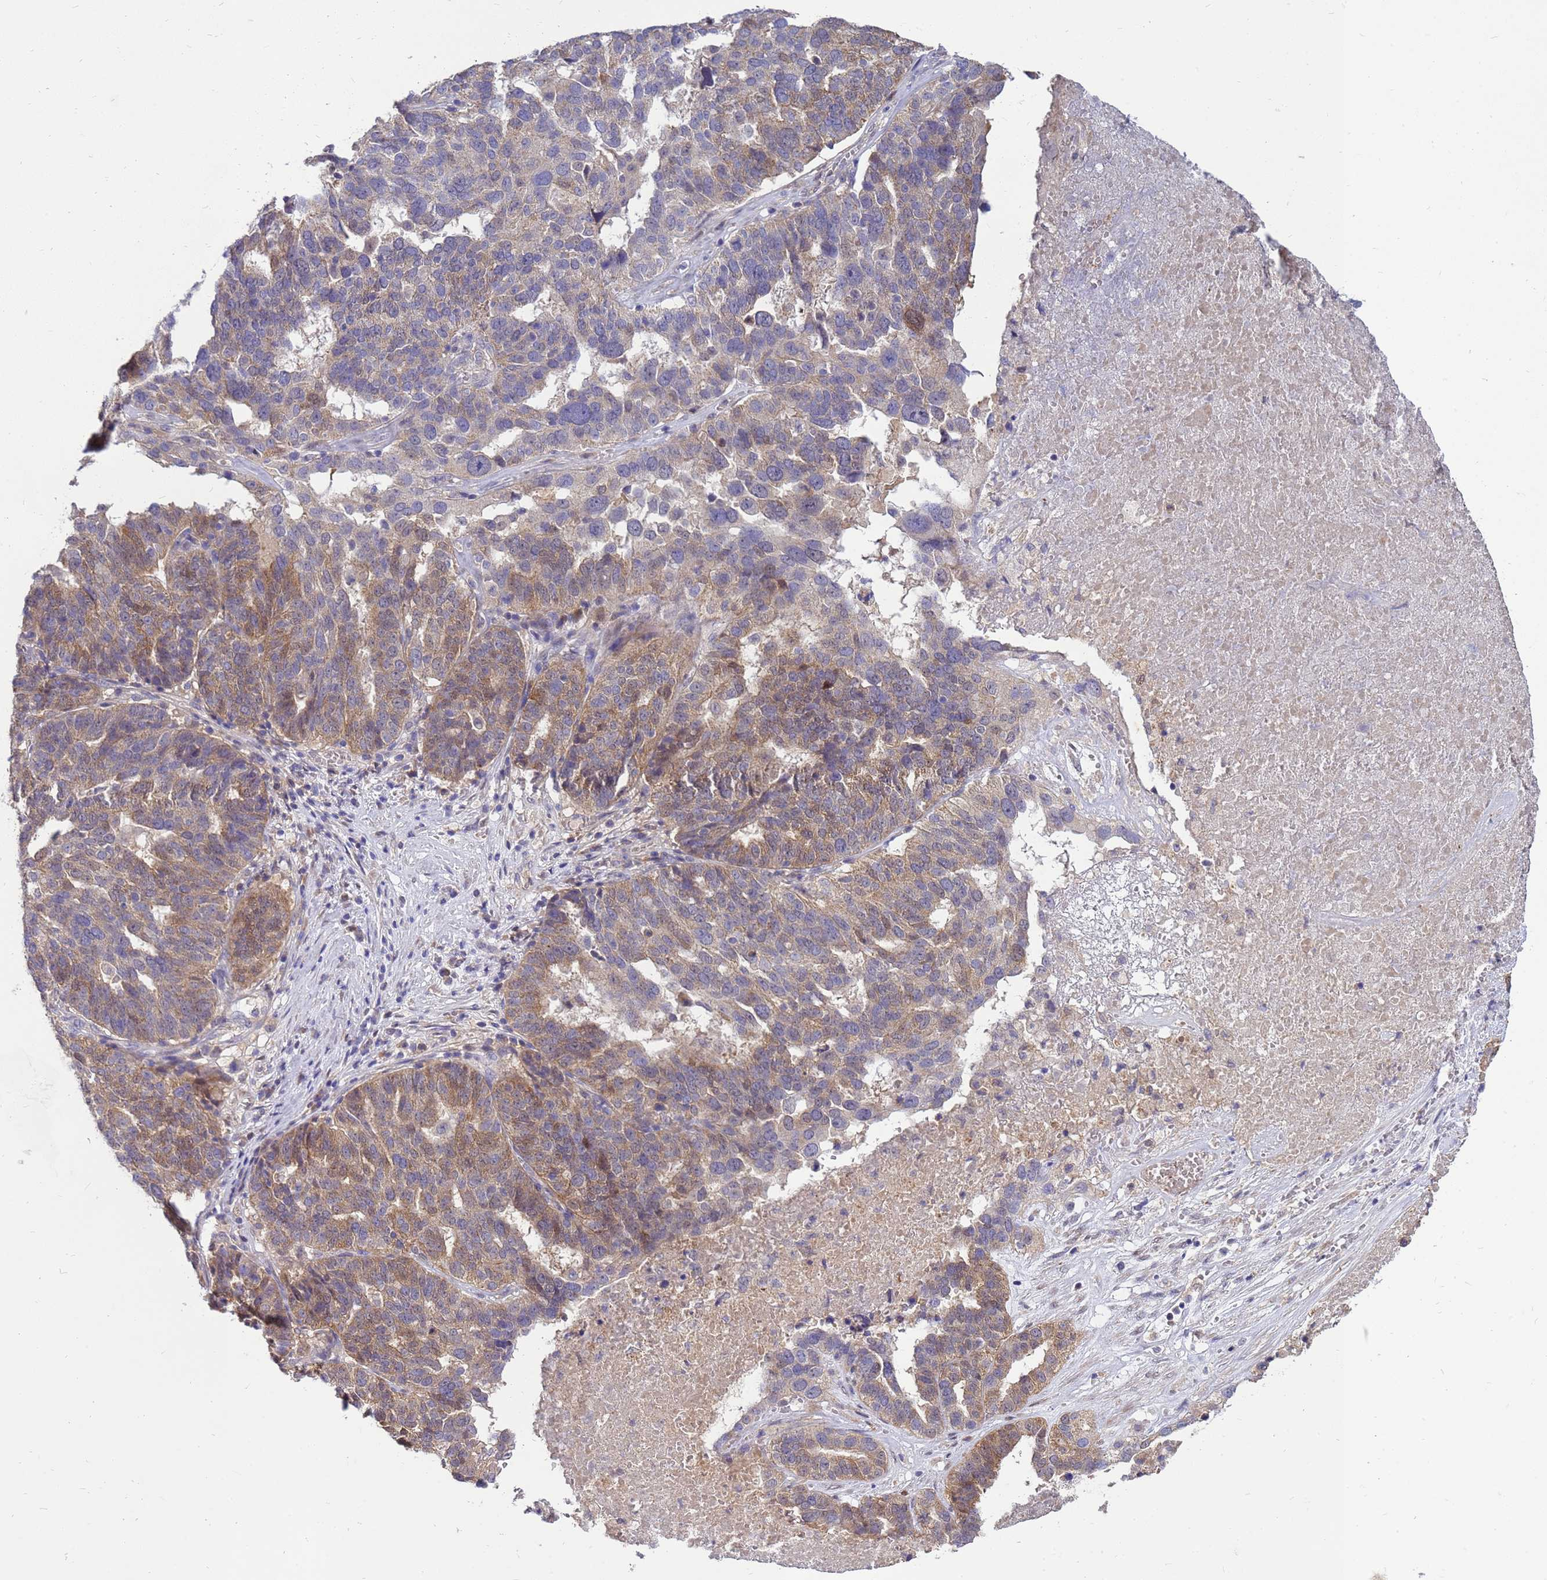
{"staining": {"intensity": "moderate", "quantity": "25%-75%", "location": "cytoplasmic/membranous"}, "tissue": "ovarian cancer", "cell_type": "Tumor cells", "image_type": "cancer", "snomed": [{"axis": "morphology", "description": "Cystadenocarcinoma, serous, NOS"}, {"axis": "topography", "description": "Ovary"}], "caption": "IHC (DAB) staining of ovarian serous cystadenocarcinoma exhibits moderate cytoplasmic/membranous protein expression in about 25%-75% of tumor cells.", "gene": "EIF4EBP3", "patient": {"sex": "female", "age": 59}}